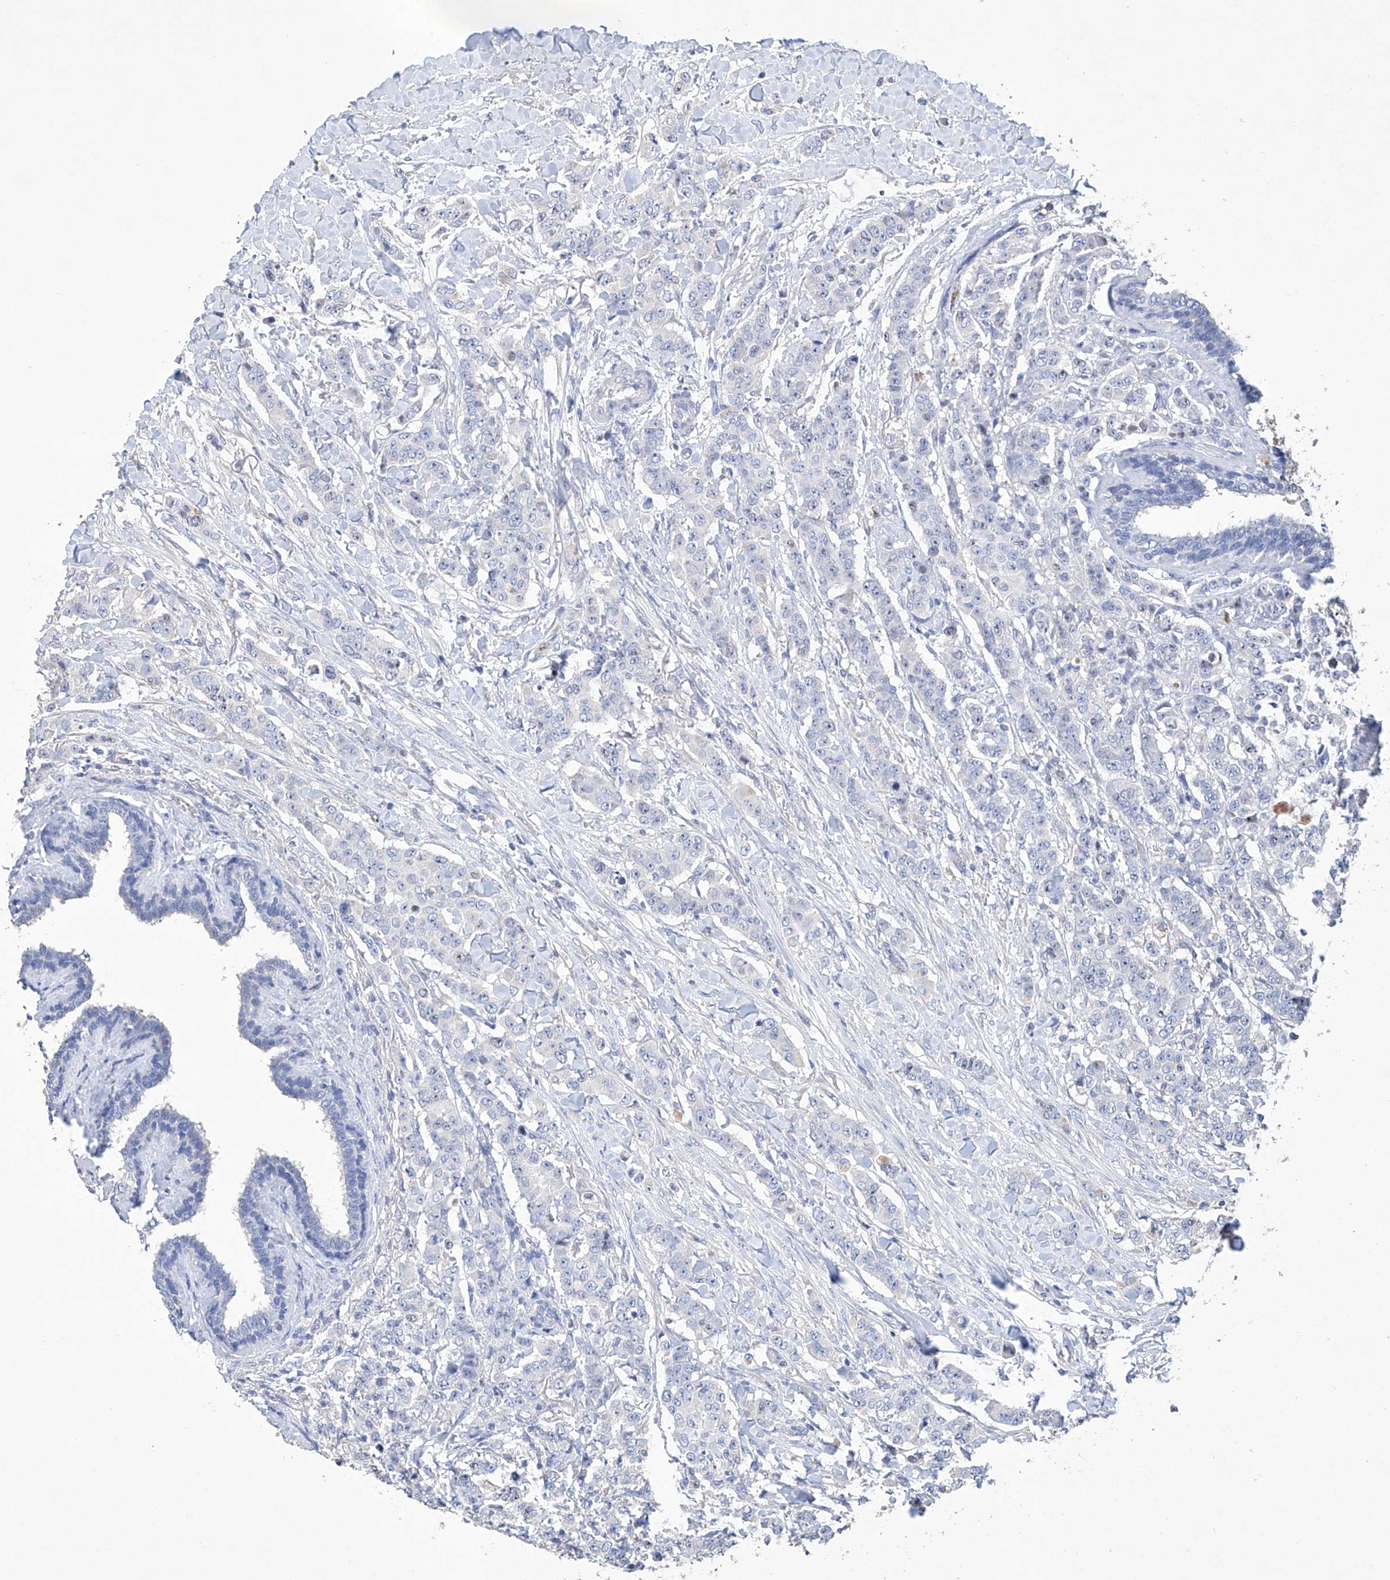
{"staining": {"intensity": "negative", "quantity": "none", "location": "none"}, "tissue": "breast cancer", "cell_type": "Tumor cells", "image_type": "cancer", "snomed": [{"axis": "morphology", "description": "Duct carcinoma"}, {"axis": "topography", "description": "Breast"}], "caption": "Immunohistochemical staining of breast intraductal carcinoma reveals no significant positivity in tumor cells.", "gene": "AFG1L", "patient": {"sex": "female", "age": 40}}